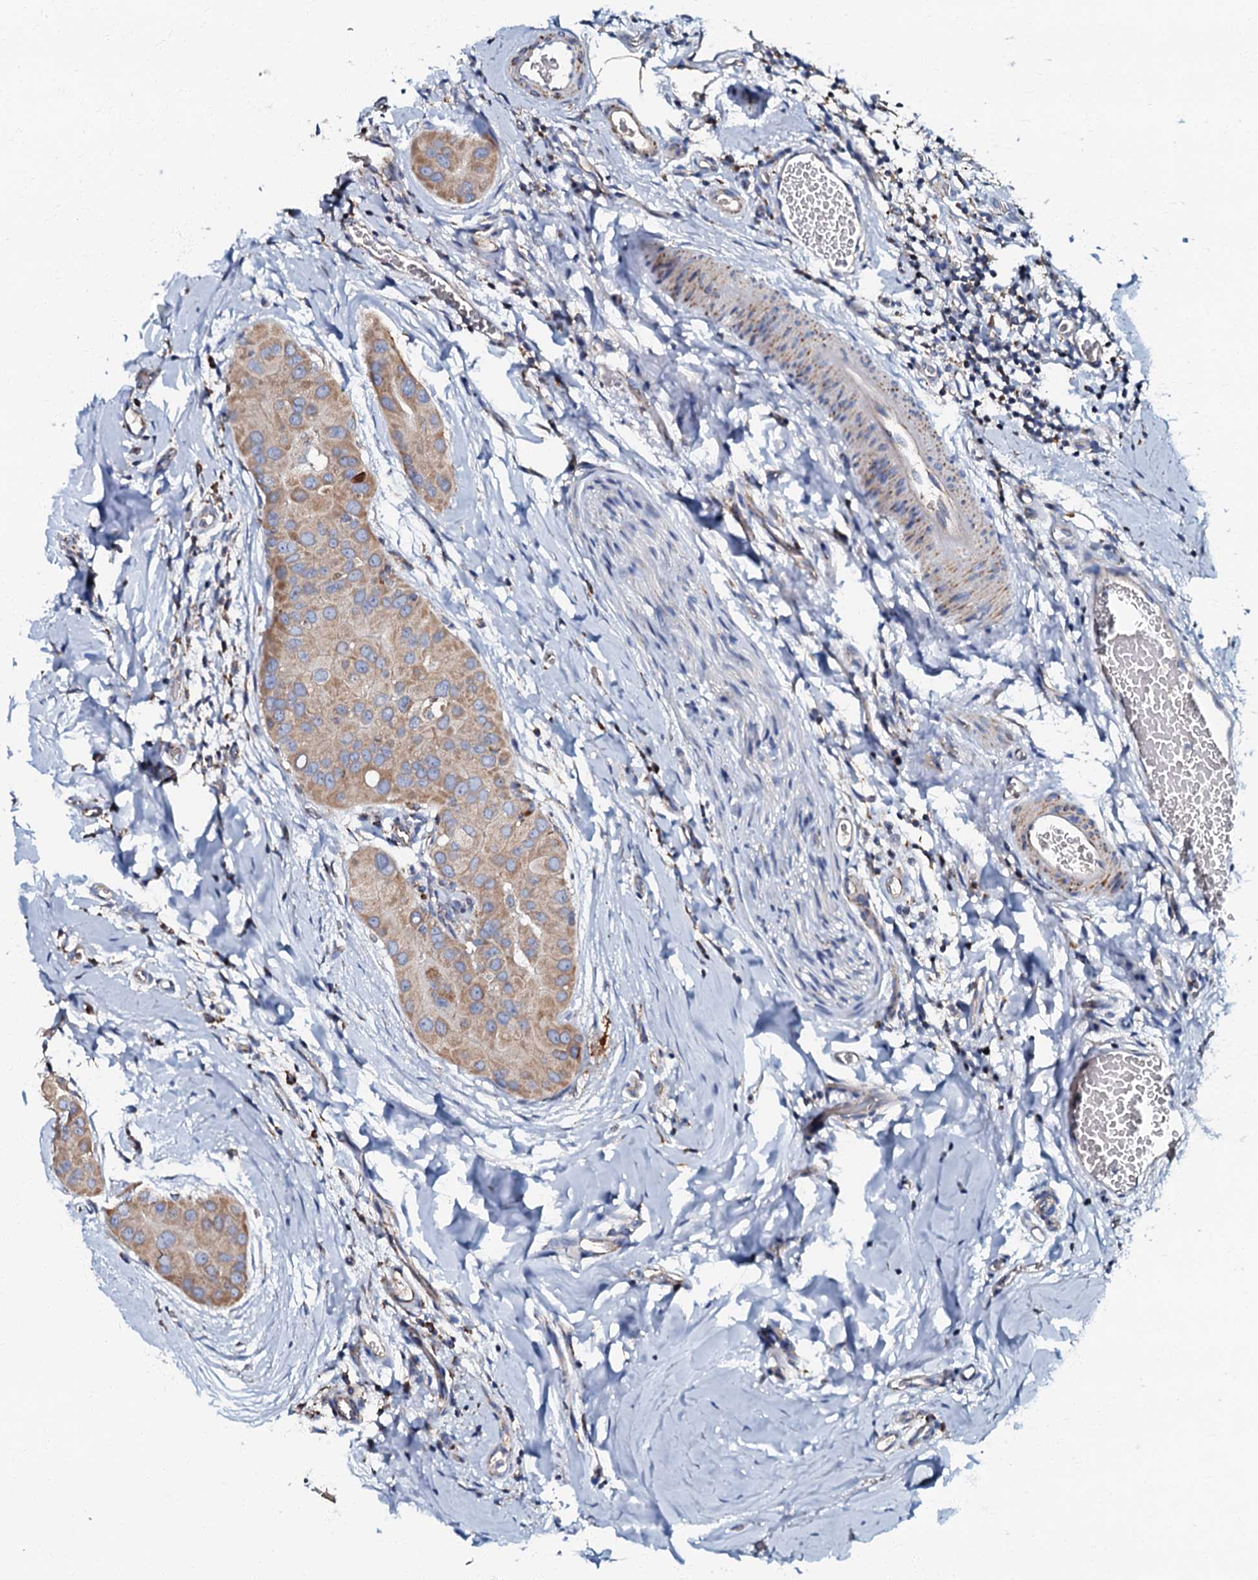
{"staining": {"intensity": "moderate", "quantity": ">75%", "location": "cytoplasmic/membranous"}, "tissue": "thyroid cancer", "cell_type": "Tumor cells", "image_type": "cancer", "snomed": [{"axis": "morphology", "description": "Papillary adenocarcinoma, NOS"}, {"axis": "topography", "description": "Thyroid gland"}], "caption": "This is a micrograph of IHC staining of thyroid cancer, which shows moderate expression in the cytoplasmic/membranous of tumor cells.", "gene": "NDUFA12", "patient": {"sex": "male", "age": 33}}